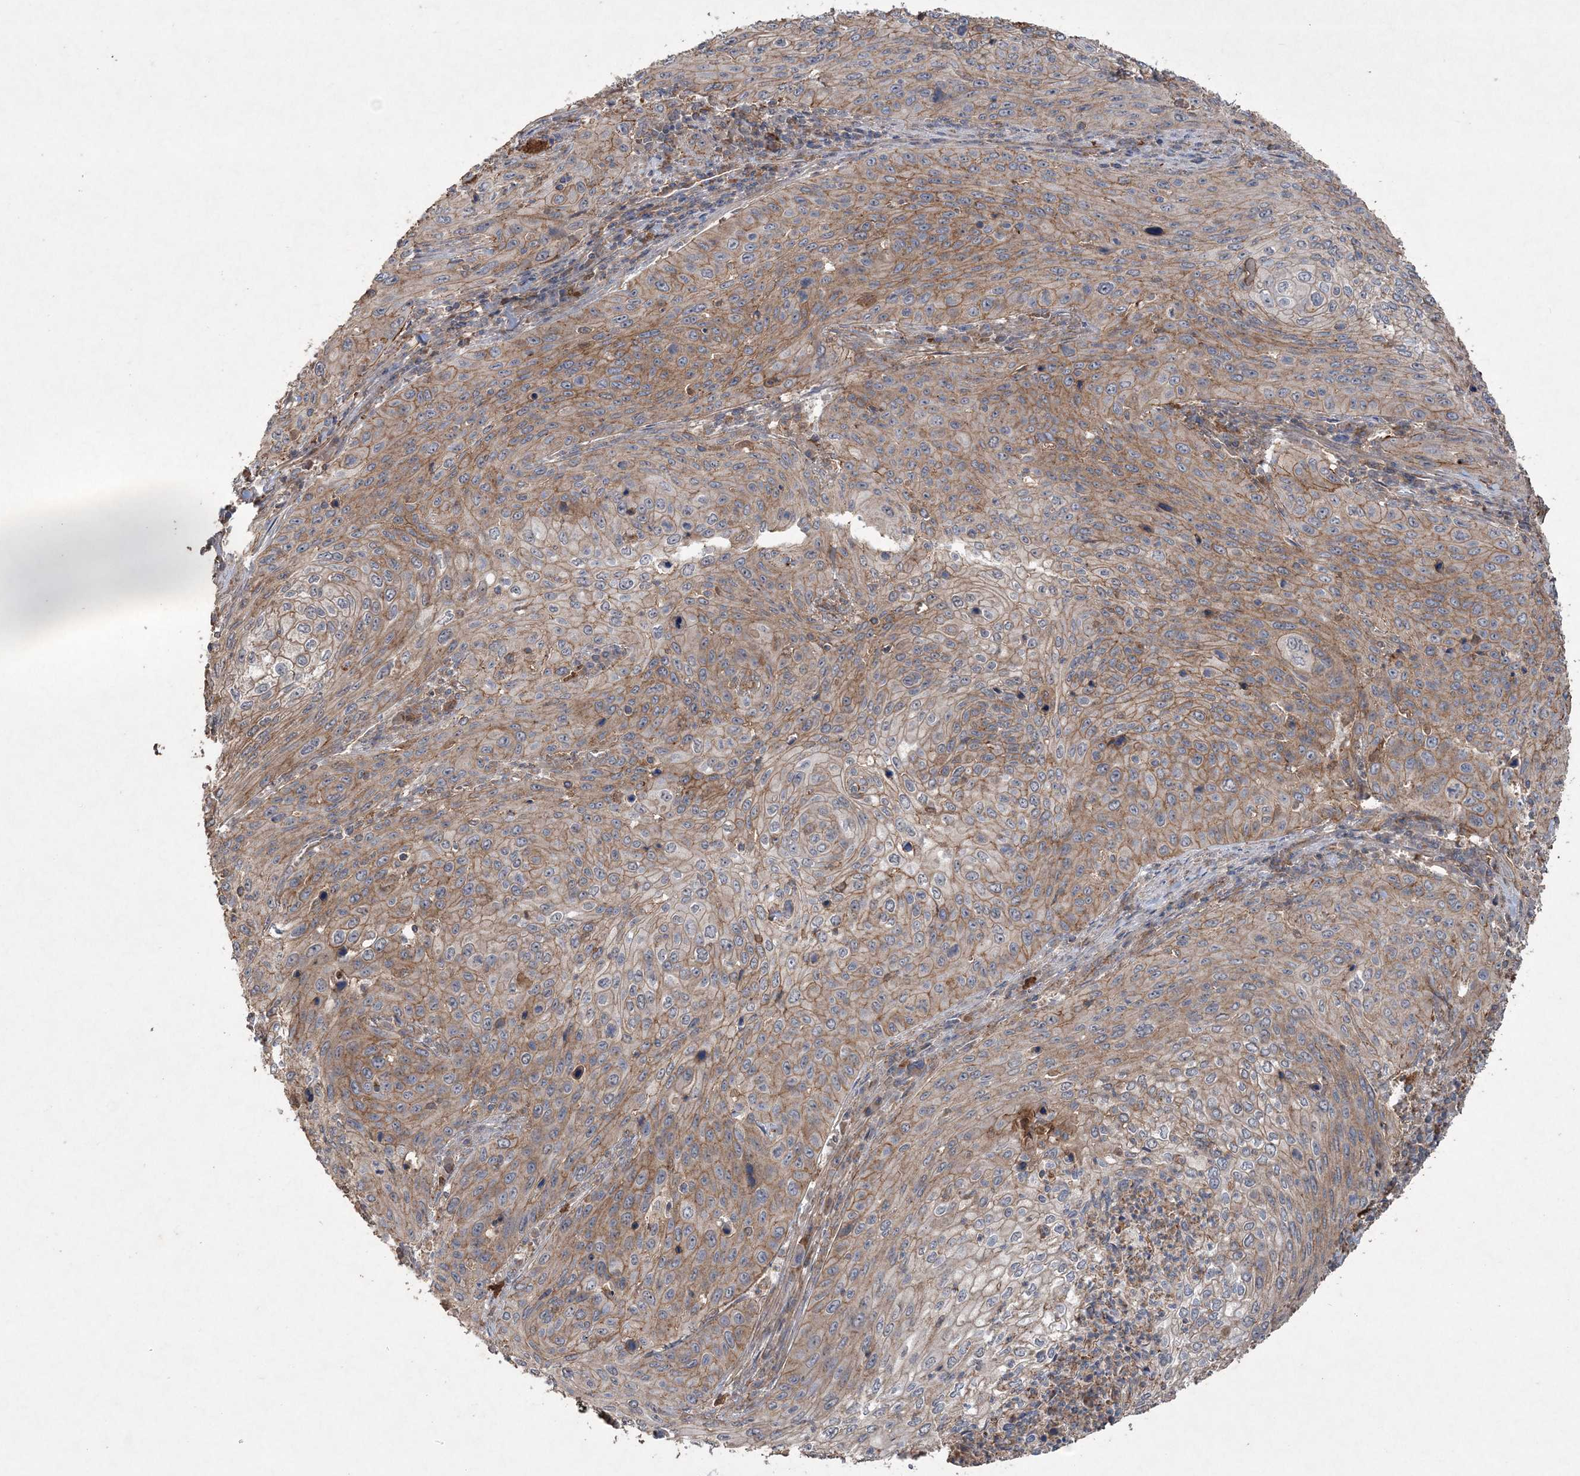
{"staining": {"intensity": "moderate", "quantity": ">75%", "location": "cytoplasmic/membranous"}, "tissue": "cervical cancer", "cell_type": "Tumor cells", "image_type": "cancer", "snomed": [{"axis": "morphology", "description": "Squamous cell carcinoma, NOS"}, {"axis": "topography", "description": "Cervix"}], "caption": "Immunohistochemical staining of human squamous cell carcinoma (cervical) reveals medium levels of moderate cytoplasmic/membranous expression in about >75% of tumor cells. The staining is performed using DAB brown chromogen to label protein expression. The nuclei are counter-stained blue using hematoxylin.", "gene": "TTC7A", "patient": {"sex": "female", "age": 32}}